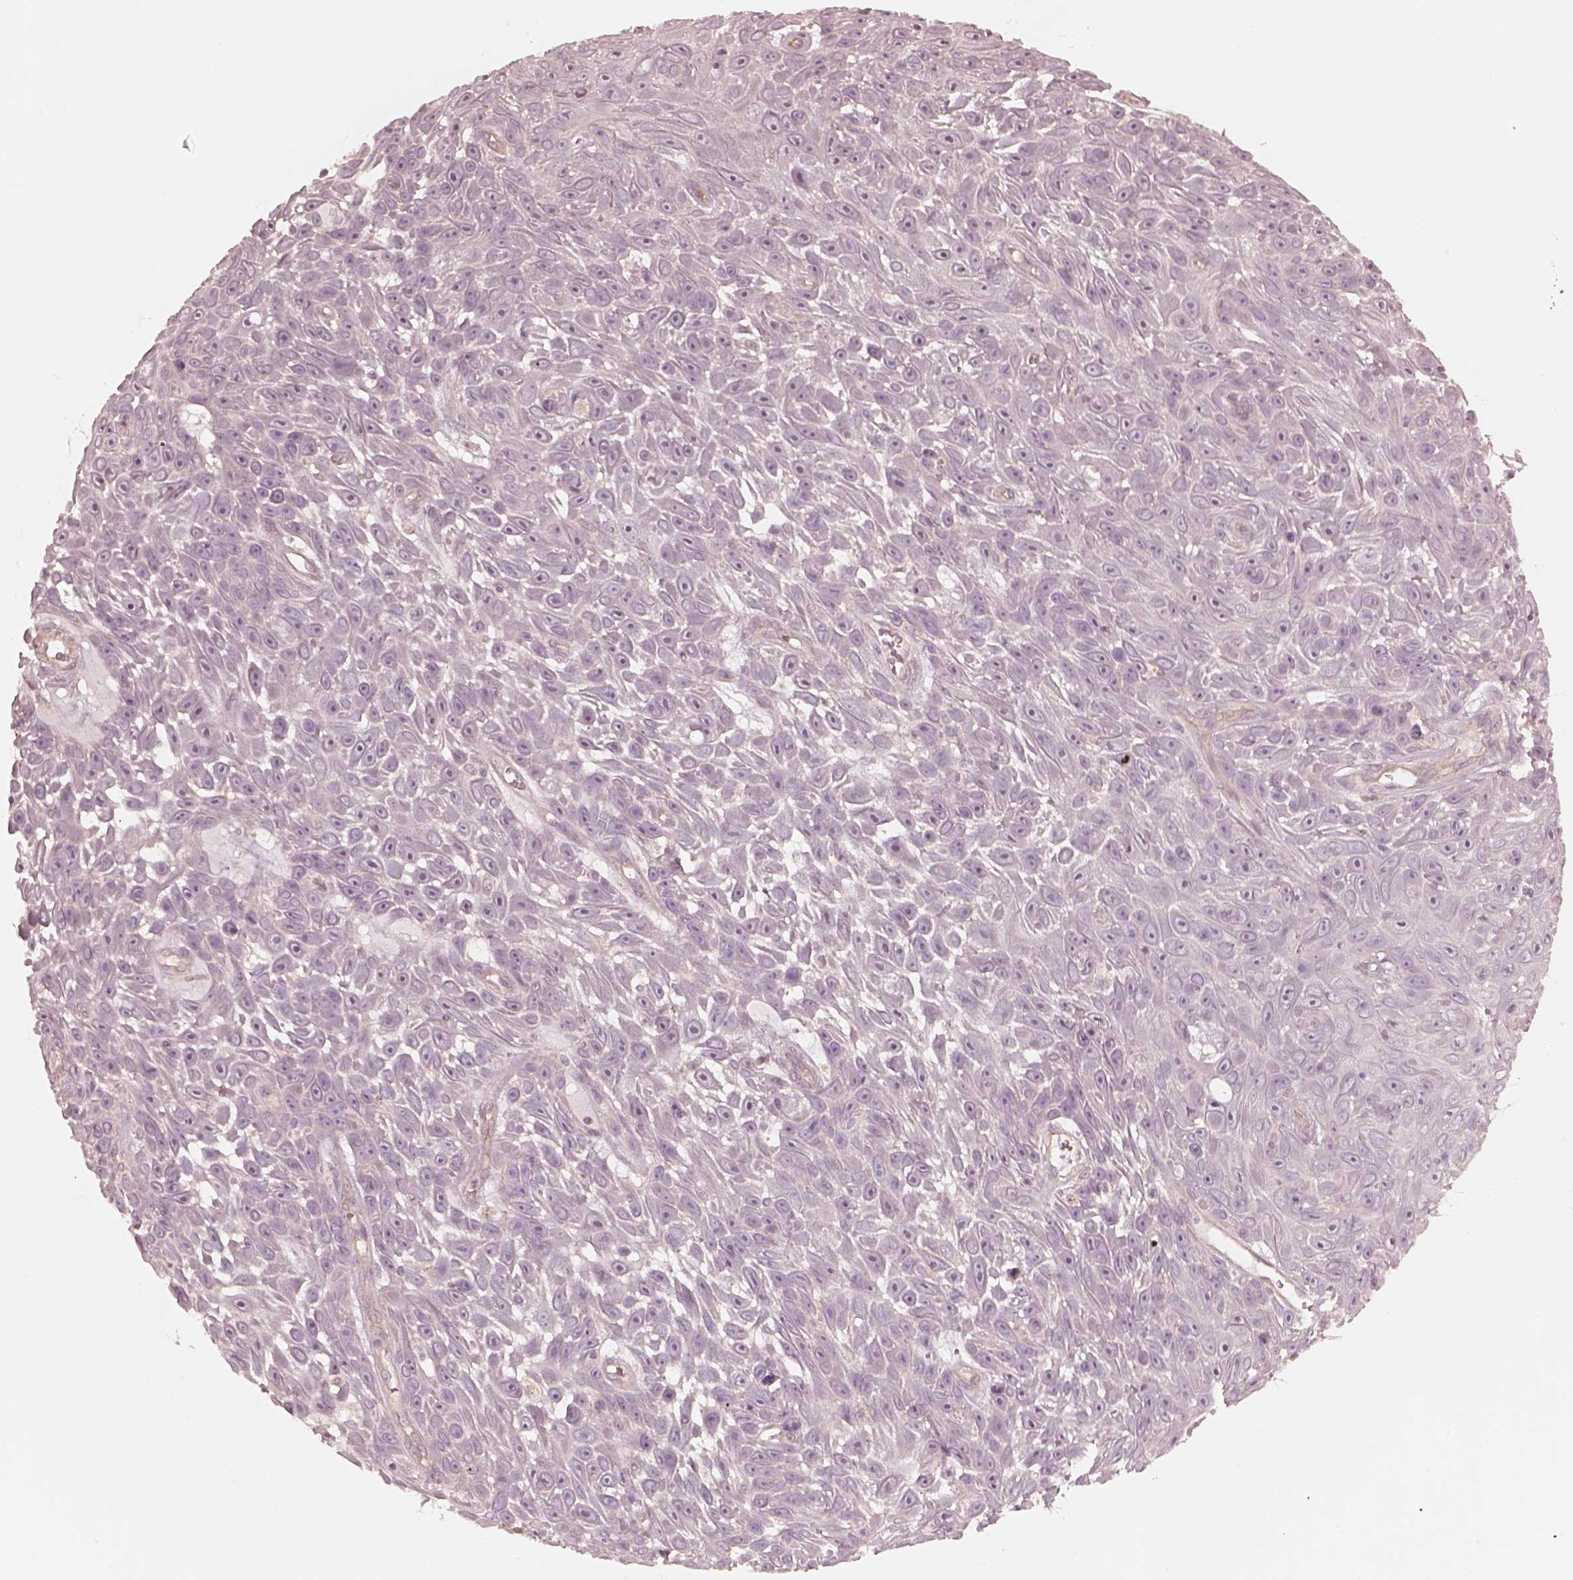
{"staining": {"intensity": "negative", "quantity": "none", "location": "none"}, "tissue": "skin cancer", "cell_type": "Tumor cells", "image_type": "cancer", "snomed": [{"axis": "morphology", "description": "Squamous cell carcinoma, NOS"}, {"axis": "topography", "description": "Skin"}], "caption": "Tumor cells show no significant staining in skin cancer. (DAB IHC with hematoxylin counter stain).", "gene": "KIF5C", "patient": {"sex": "male", "age": 82}}